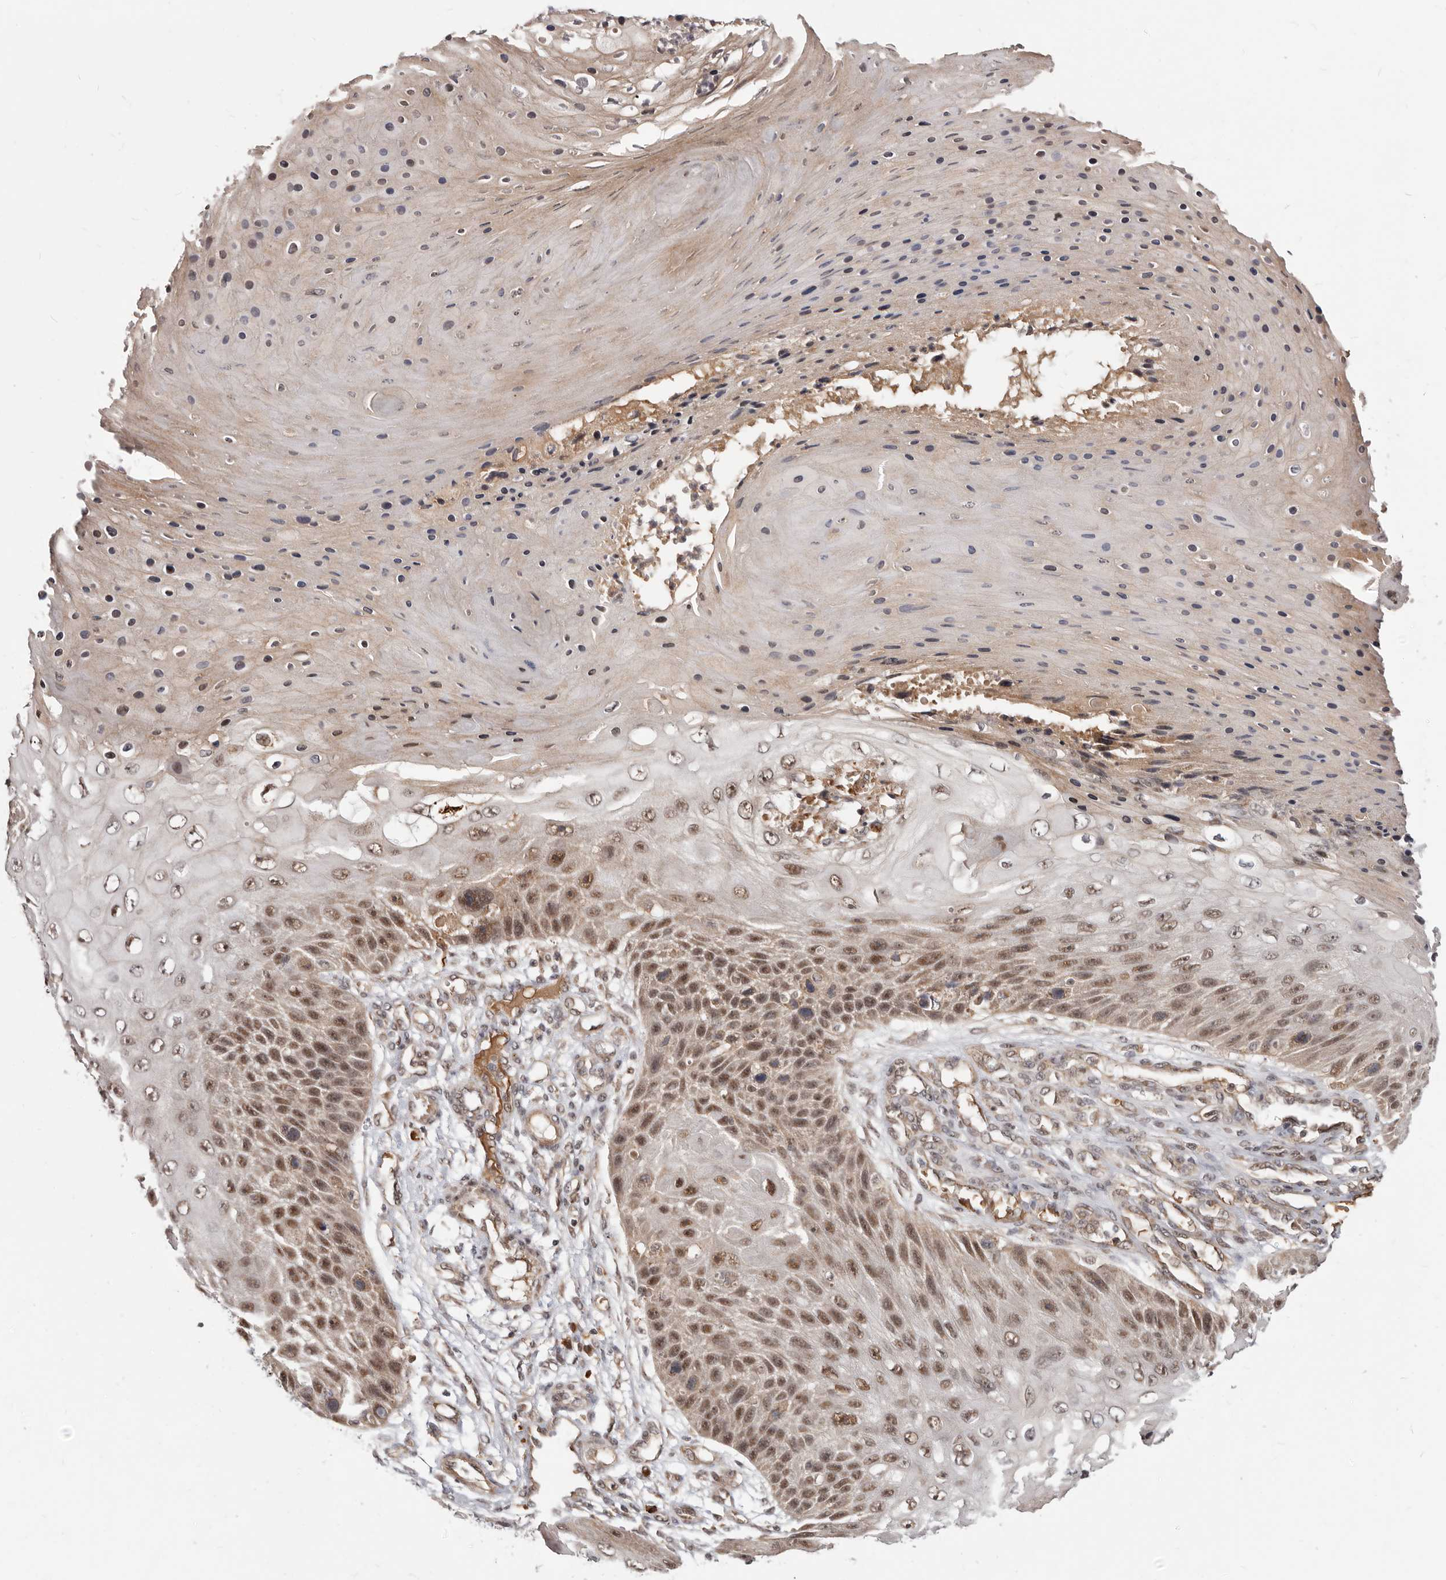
{"staining": {"intensity": "moderate", "quantity": ">75%", "location": "nuclear"}, "tissue": "skin cancer", "cell_type": "Tumor cells", "image_type": "cancer", "snomed": [{"axis": "morphology", "description": "Squamous cell carcinoma, NOS"}, {"axis": "topography", "description": "Skin"}], "caption": "Skin squamous cell carcinoma tissue reveals moderate nuclear expression in about >75% of tumor cells", "gene": "NCOA3", "patient": {"sex": "female", "age": 88}}